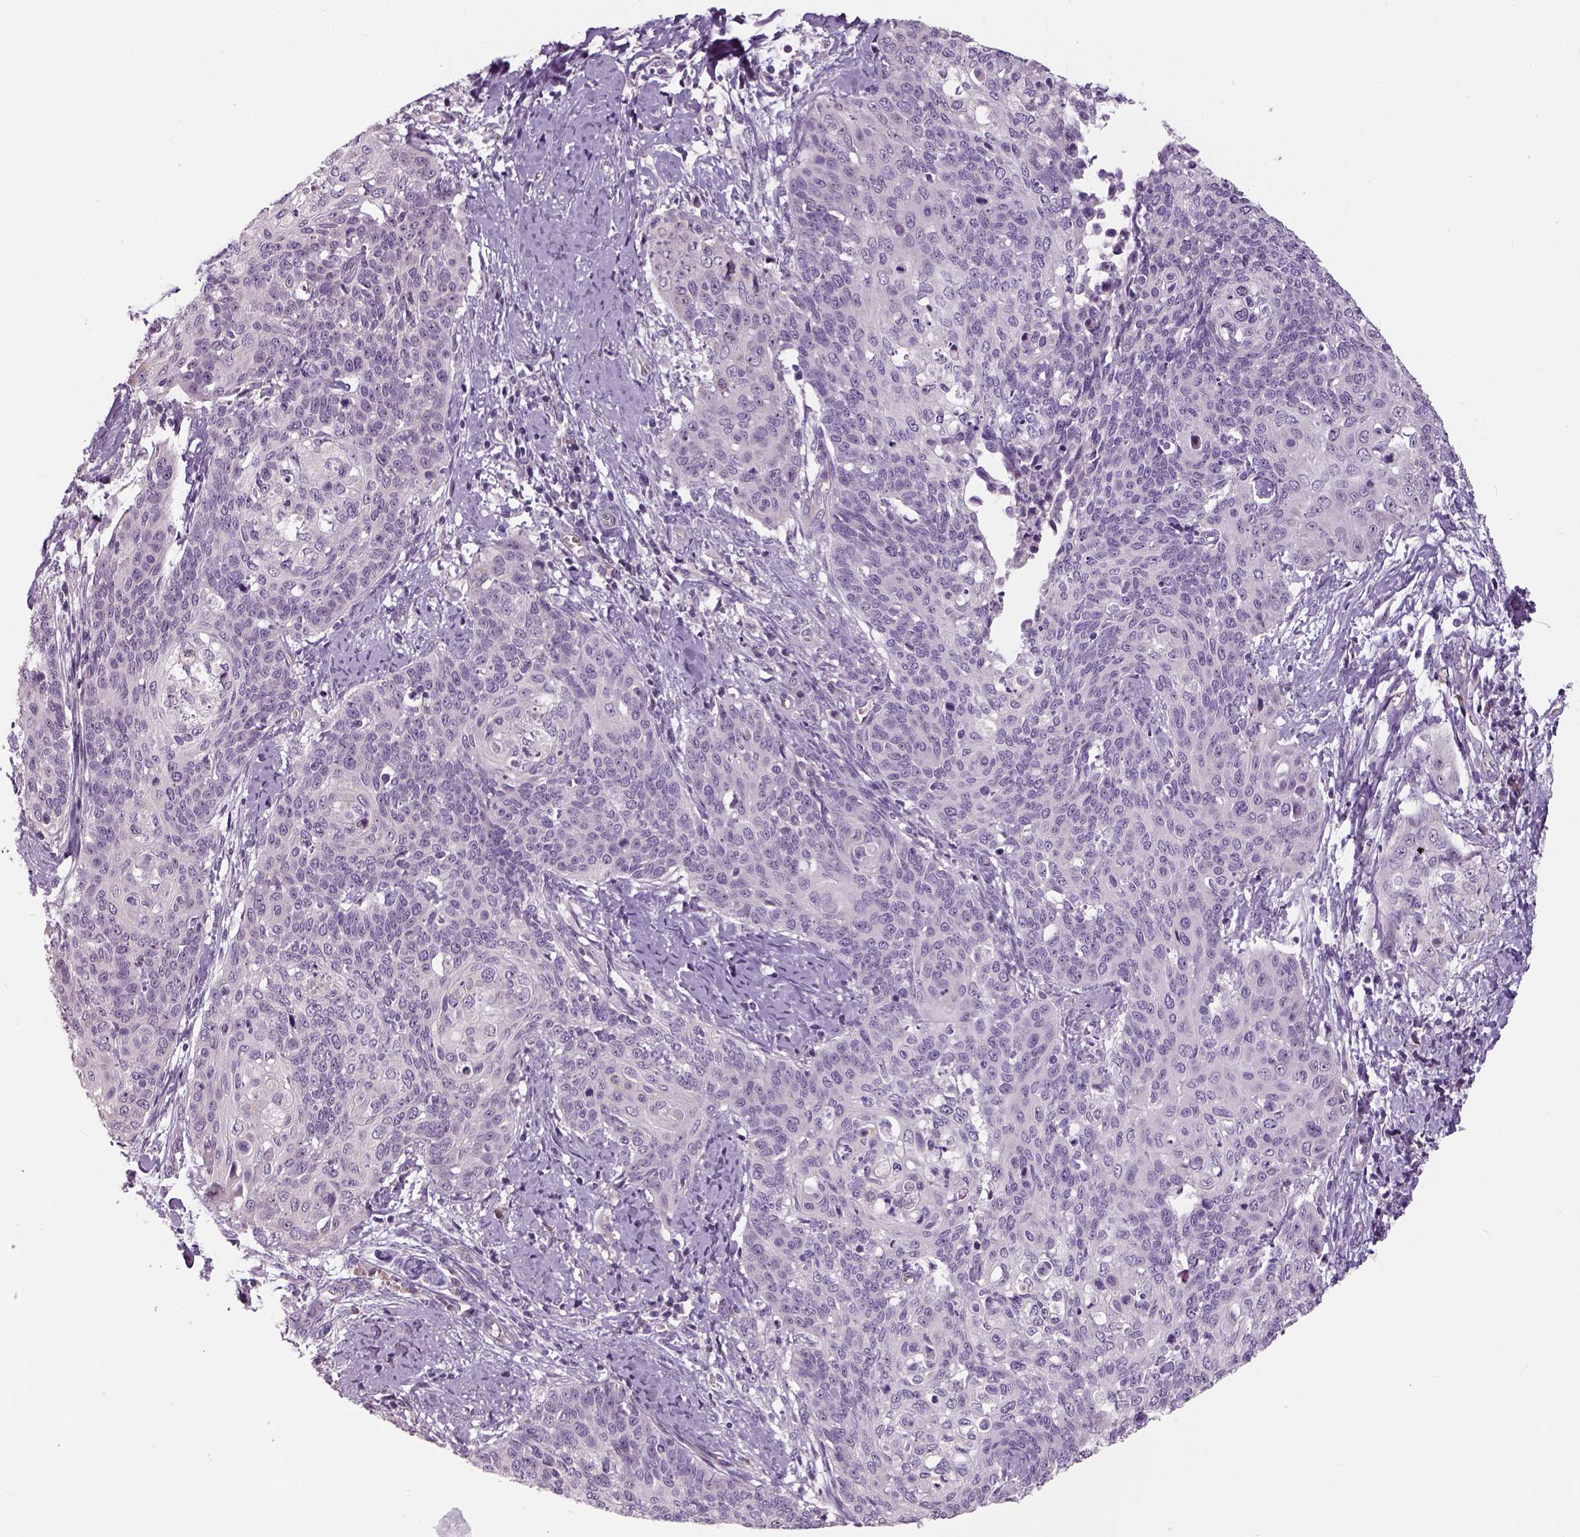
{"staining": {"intensity": "negative", "quantity": "none", "location": "none"}, "tissue": "cervical cancer", "cell_type": "Tumor cells", "image_type": "cancer", "snomed": [{"axis": "morphology", "description": "Normal tissue, NOS"}, {"axis": "morphology", "description": "Squamous cell carcinoma, NOS"}, {"axis": "topography", "description": "Cervix"}], "caption": "Cervical cancer stained for a protein using IHC reveals no positivity tumor cells.", "gene": "NECAB1", "patient": {"sex": "female", "age": 39}}